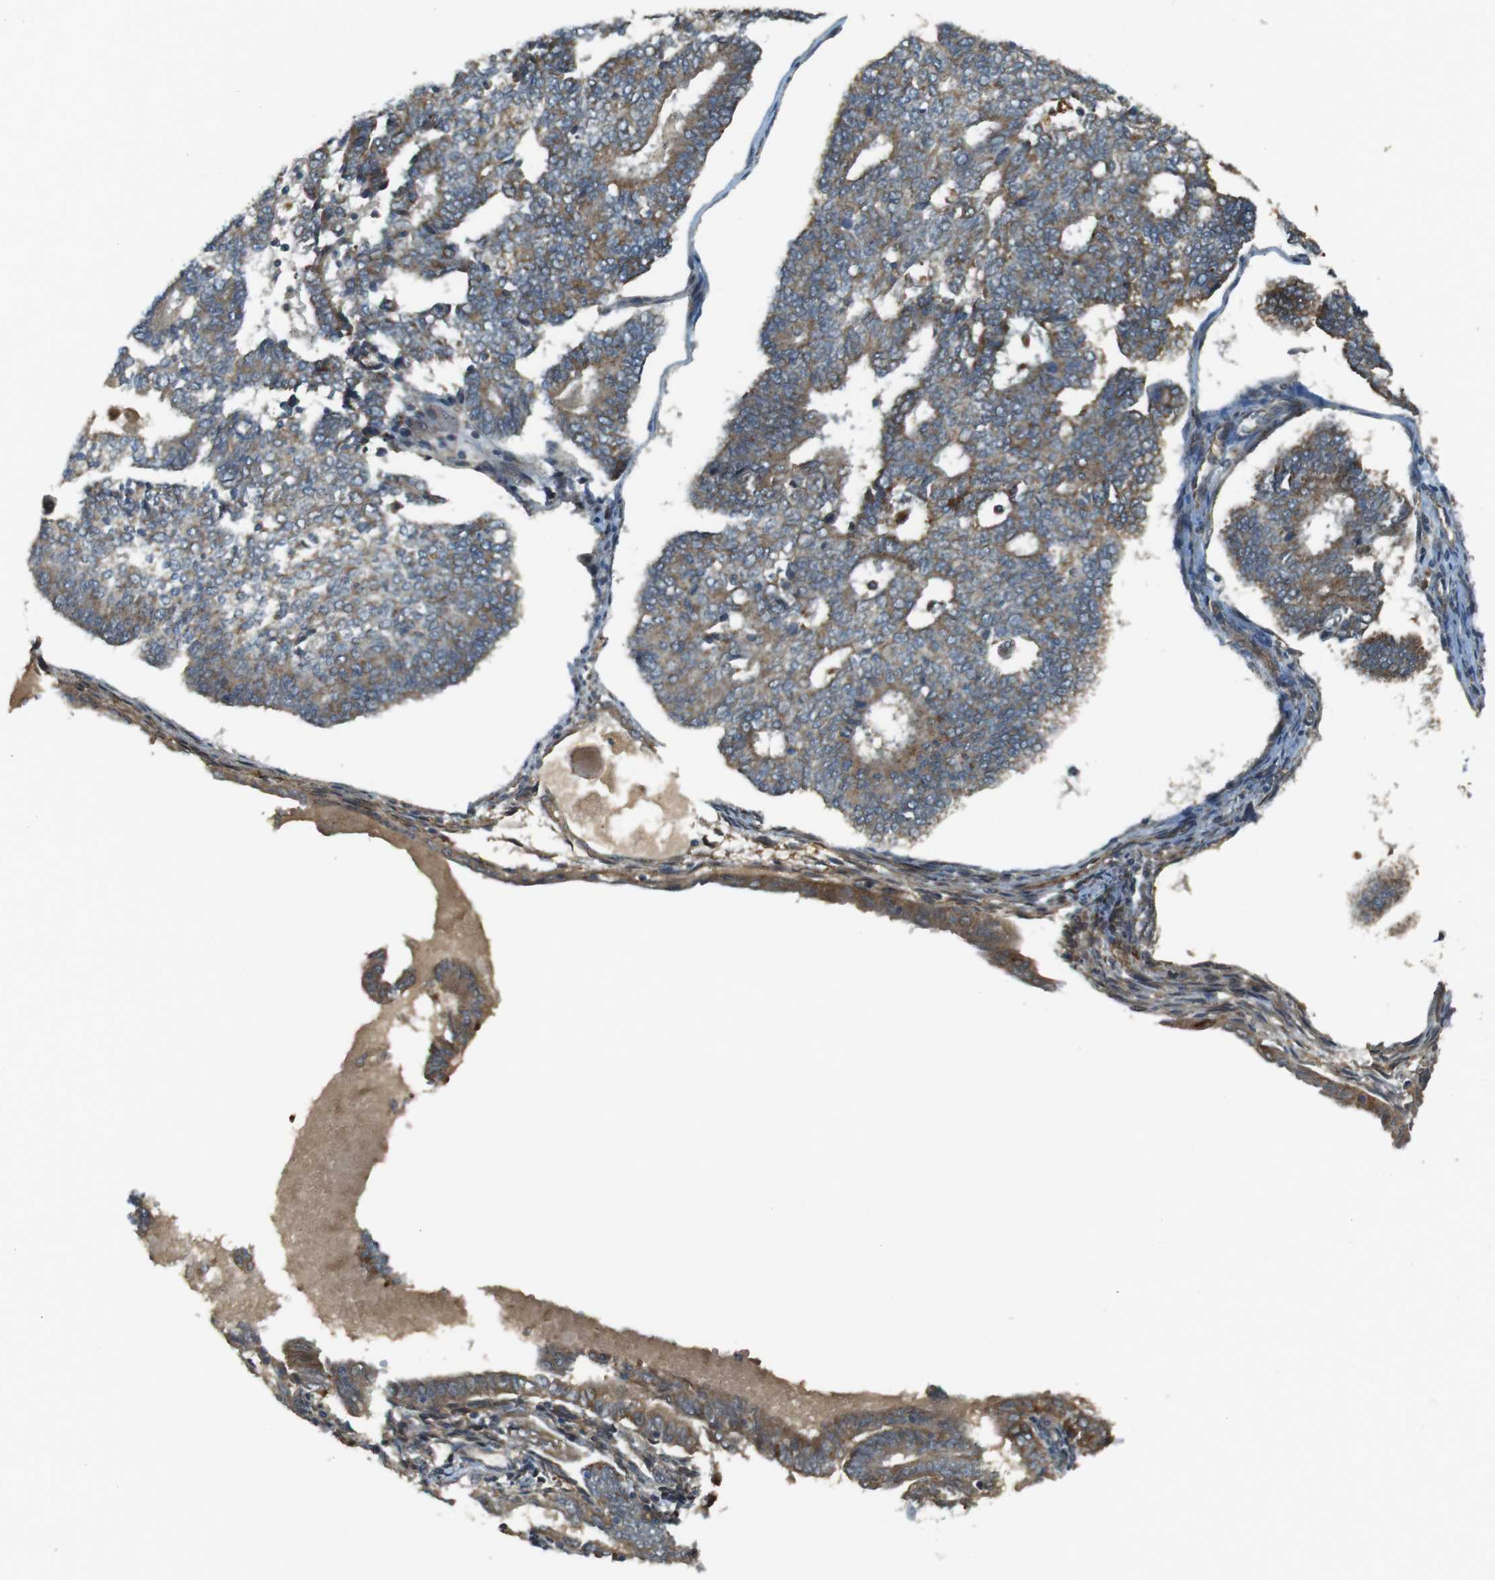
{"staining": {"intensity": "moderate", "quantity": ">75%", "location": "cytoplasmic/membranous"}, "tissue": "endometrial cancer", "cell_type": "Tumor cells", "image_type": "cancer", "snomed": [{"axis": "morphology", "description": "Adenocarcinoma, NOS"}, {"axis": "topography", "description": "Endometrium"}], "caption": "Endometrial cancer (adenocarcinoma) stained for a protein displays moderate cytoplasmic/membranous positivity in tumor cells.", "gene": "IFFO2", "patient": {"sex": "female", "age": 70}}